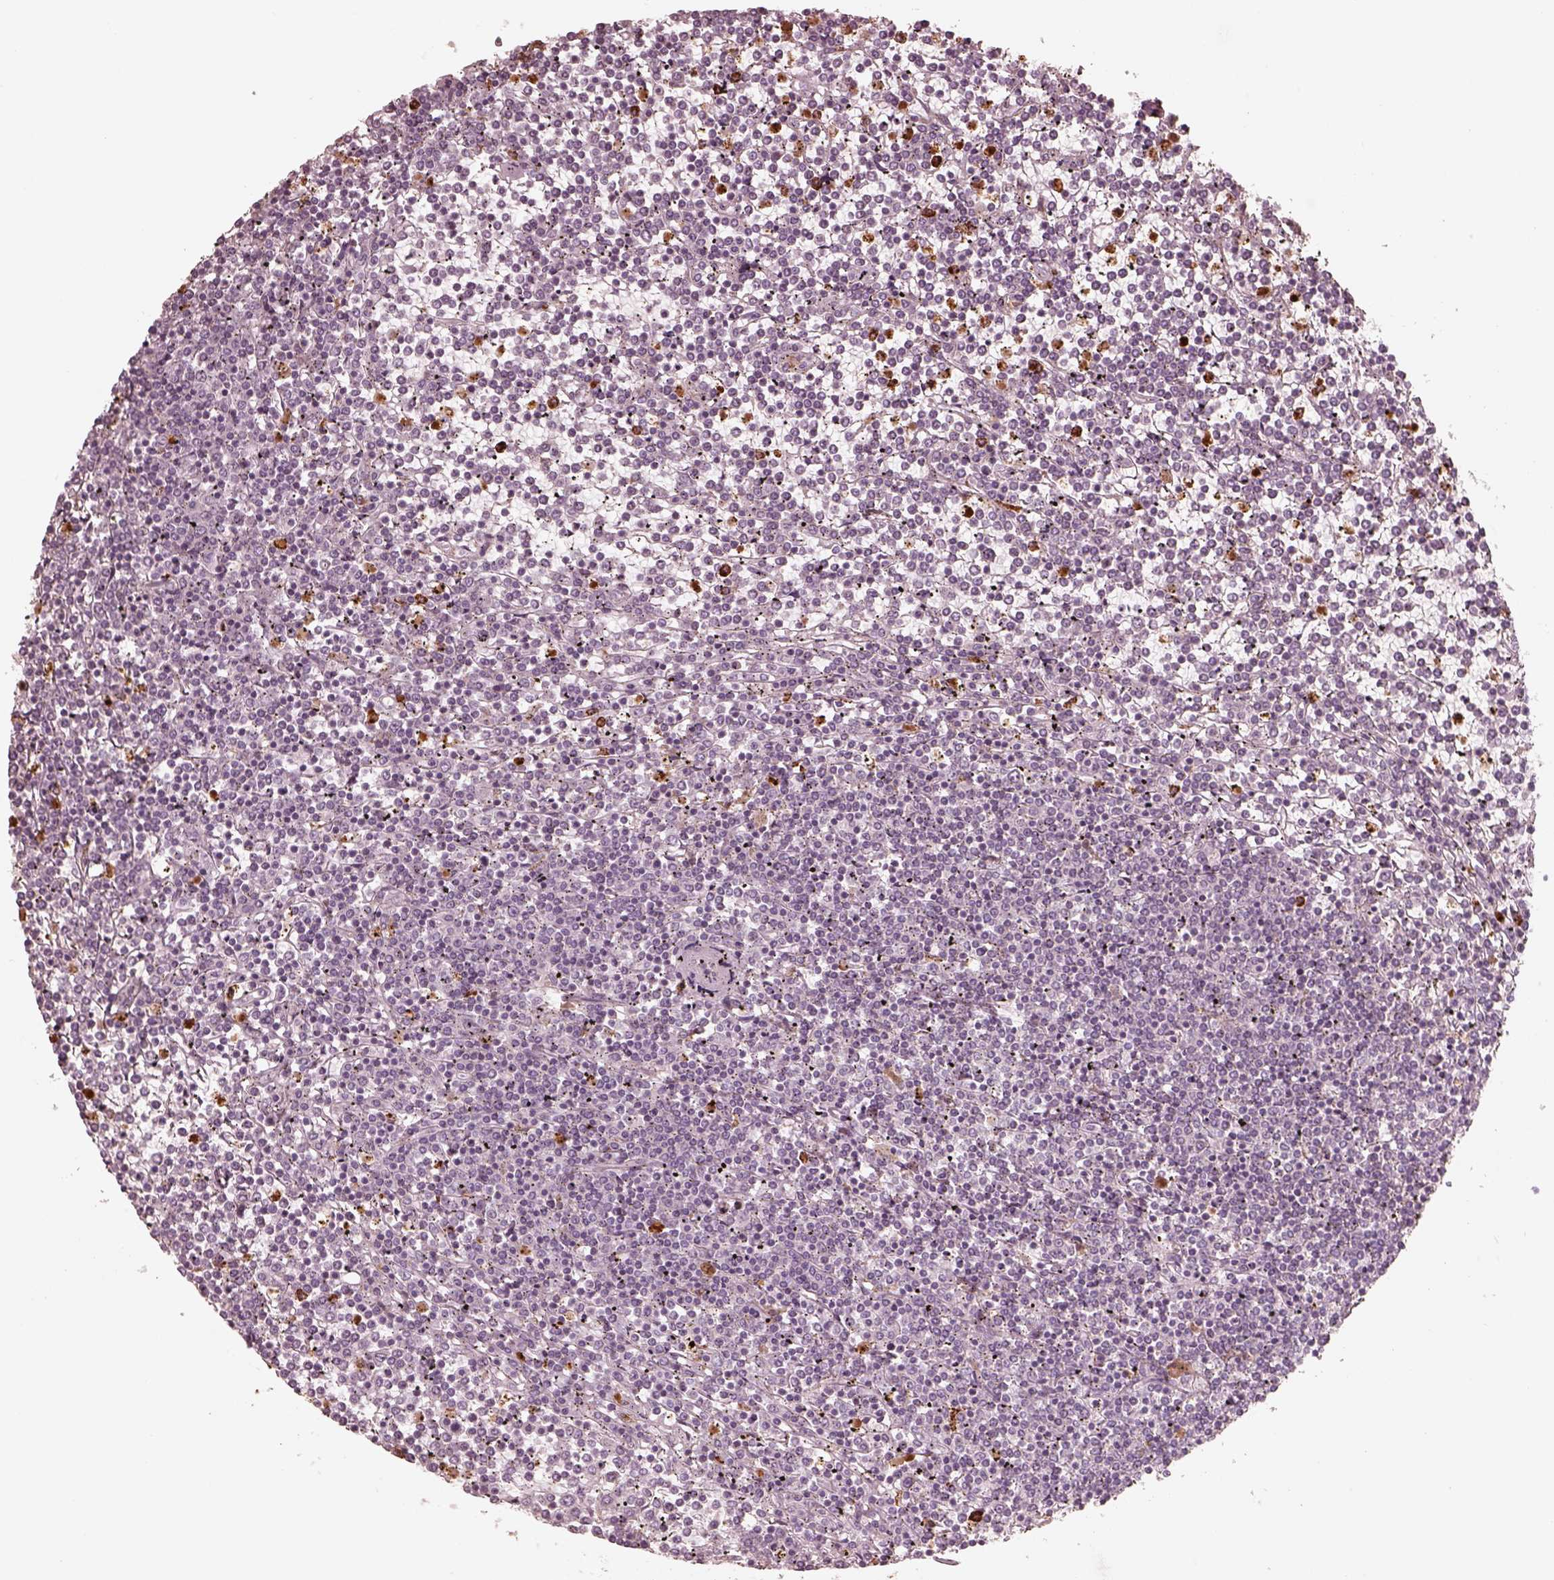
{"staining": {"intensity": "negative", "quantity": "none", "location": "none"}, "tissue": "lymphoma", "cell_type": "Tumor cells", "image_type": "cancer", "snomed": [{"axis": "morphology", "description": "Malignant lymphoma, non-Hodgkin's type, Low grade"}, {"axis": "topography", "description": "Spleen"}], "caption": "The immunohistochemistry (IHC) histopathology image has no significant expression in tumor cells of malignant lymphoma, non-Hodgkin's type (low-grade) tissue.", "gene": "ABCA7", "patient": {"sex": "female", "age": 19}}